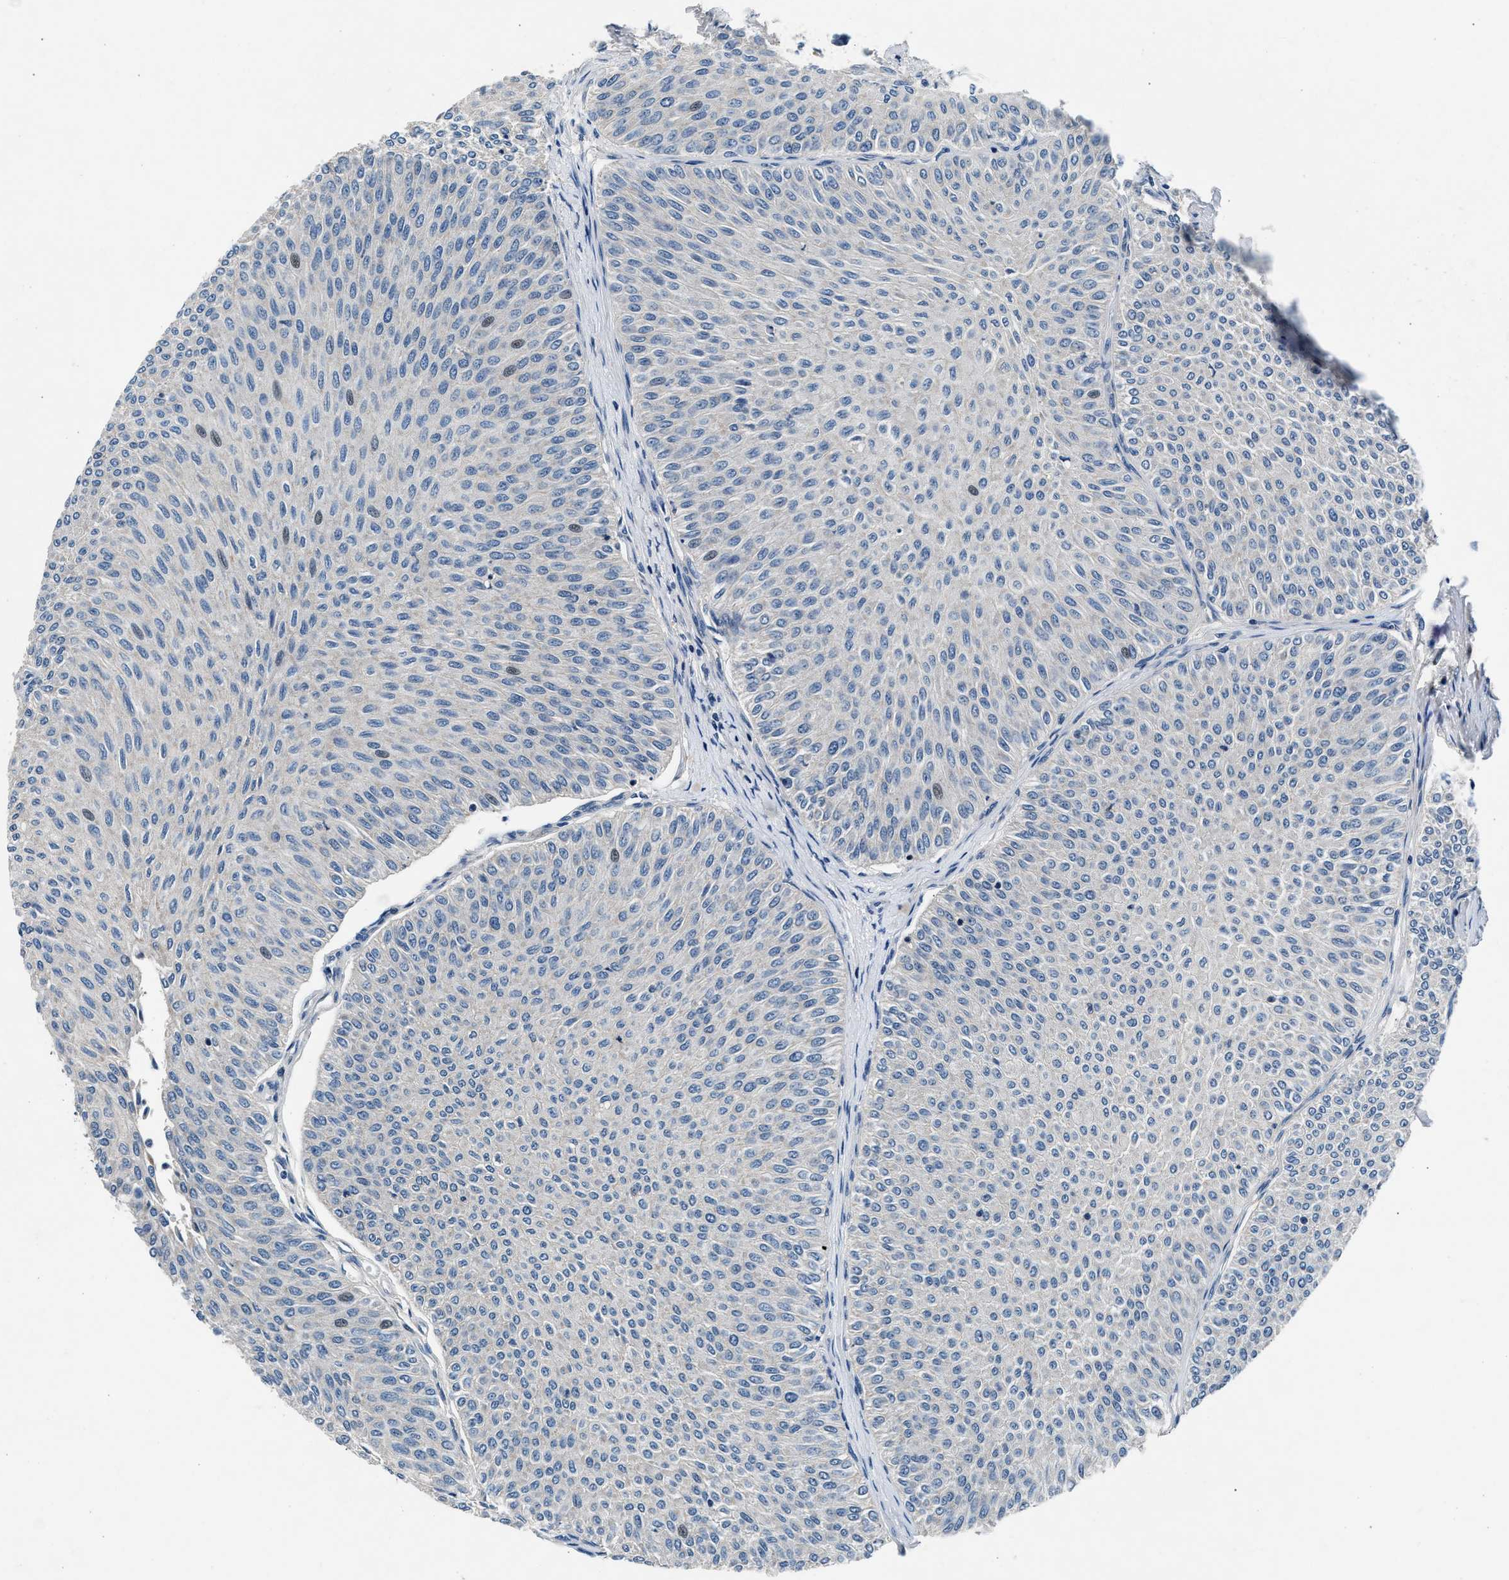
{"staining": {"intensity": "negative", "quantity": "none", "location": "none"}, "tissue": "urothelial cancer", "cell_type": "Tumor cells", "image_type": "cancer", "snomed": [{"axis": "morphology", "description": "Urothelial carcinoma, Low grade"}, {"axis": "topography", "description": "Urinary bladder"}], "caption": "This is a photomicrograph of immunohistochemistry (IHC) staining of urothelial carcinoma (low-grade), which shows no positivity in tumor cells. Brightfield microscopy of immunohistochemistry stained with DAB (brown) and hematoxylin (blue), captured at high magnification.", "gene": "DENND6B", "patient": {"sex": "male", "age": 78}}